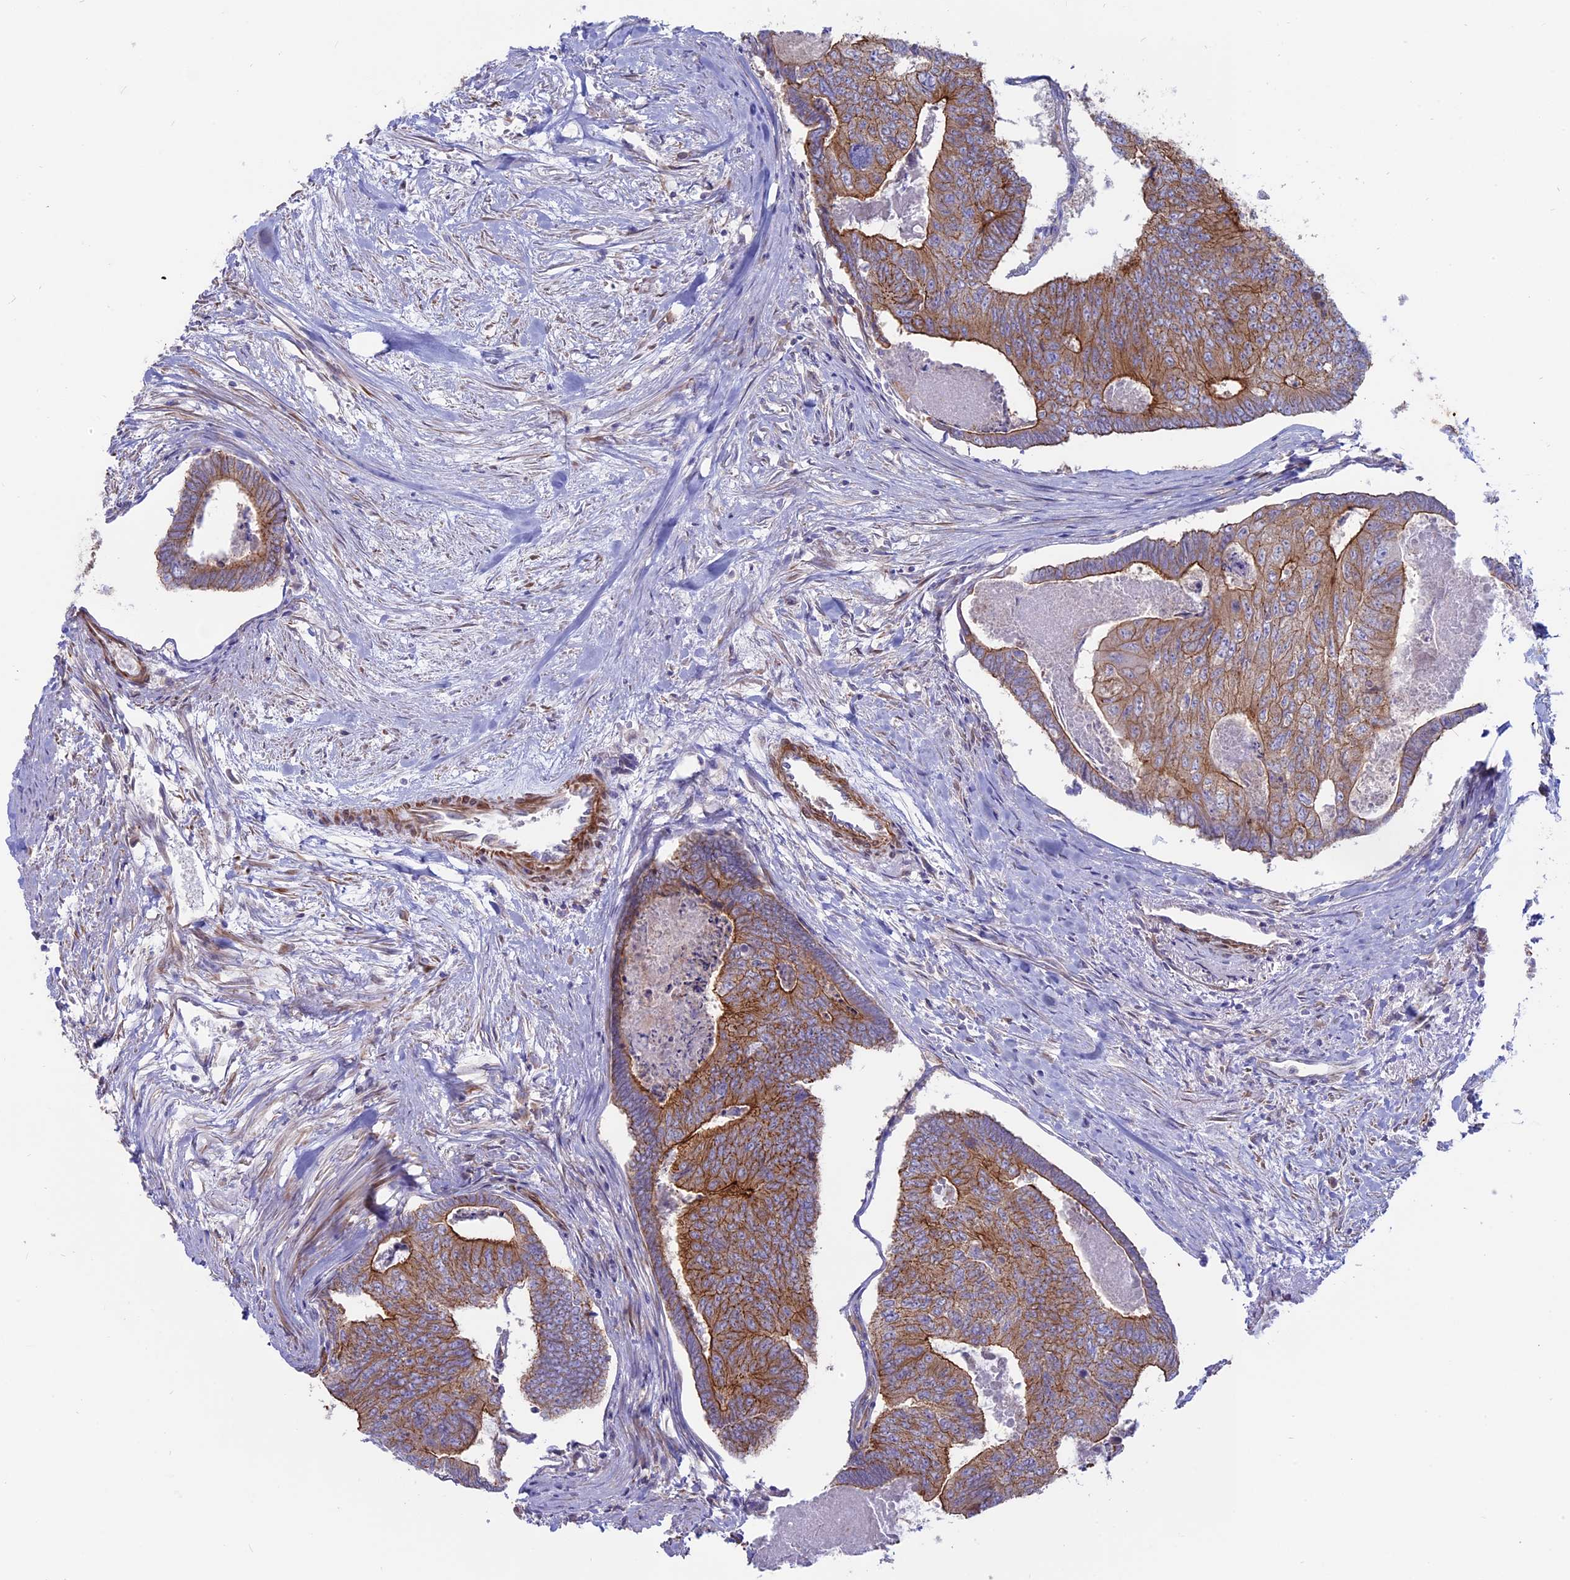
{"staining": {"intensity": "strong", "quantity": ">75%", "location": "cytoplasmic/membranous"}, "tissue": "colorectal cancer", "cell_type": "Tumor cells", "image_type": "cancer", "snomed": [{"axis": "morphology", "description": "Adenocarcinoma, NOS"}, {"axis": "topography", "description": "Colon"}], "caption": "High-power microscopy captured an immunohistochemistry (IHC) photomicrograph of colorectal cancer (adenocarcinoma), revealing strong cytoplasmic/membranous expression in about >75% of tumor cells.", "gene": "MYO5B", "patient": {"sex": "female", "age": 67}}